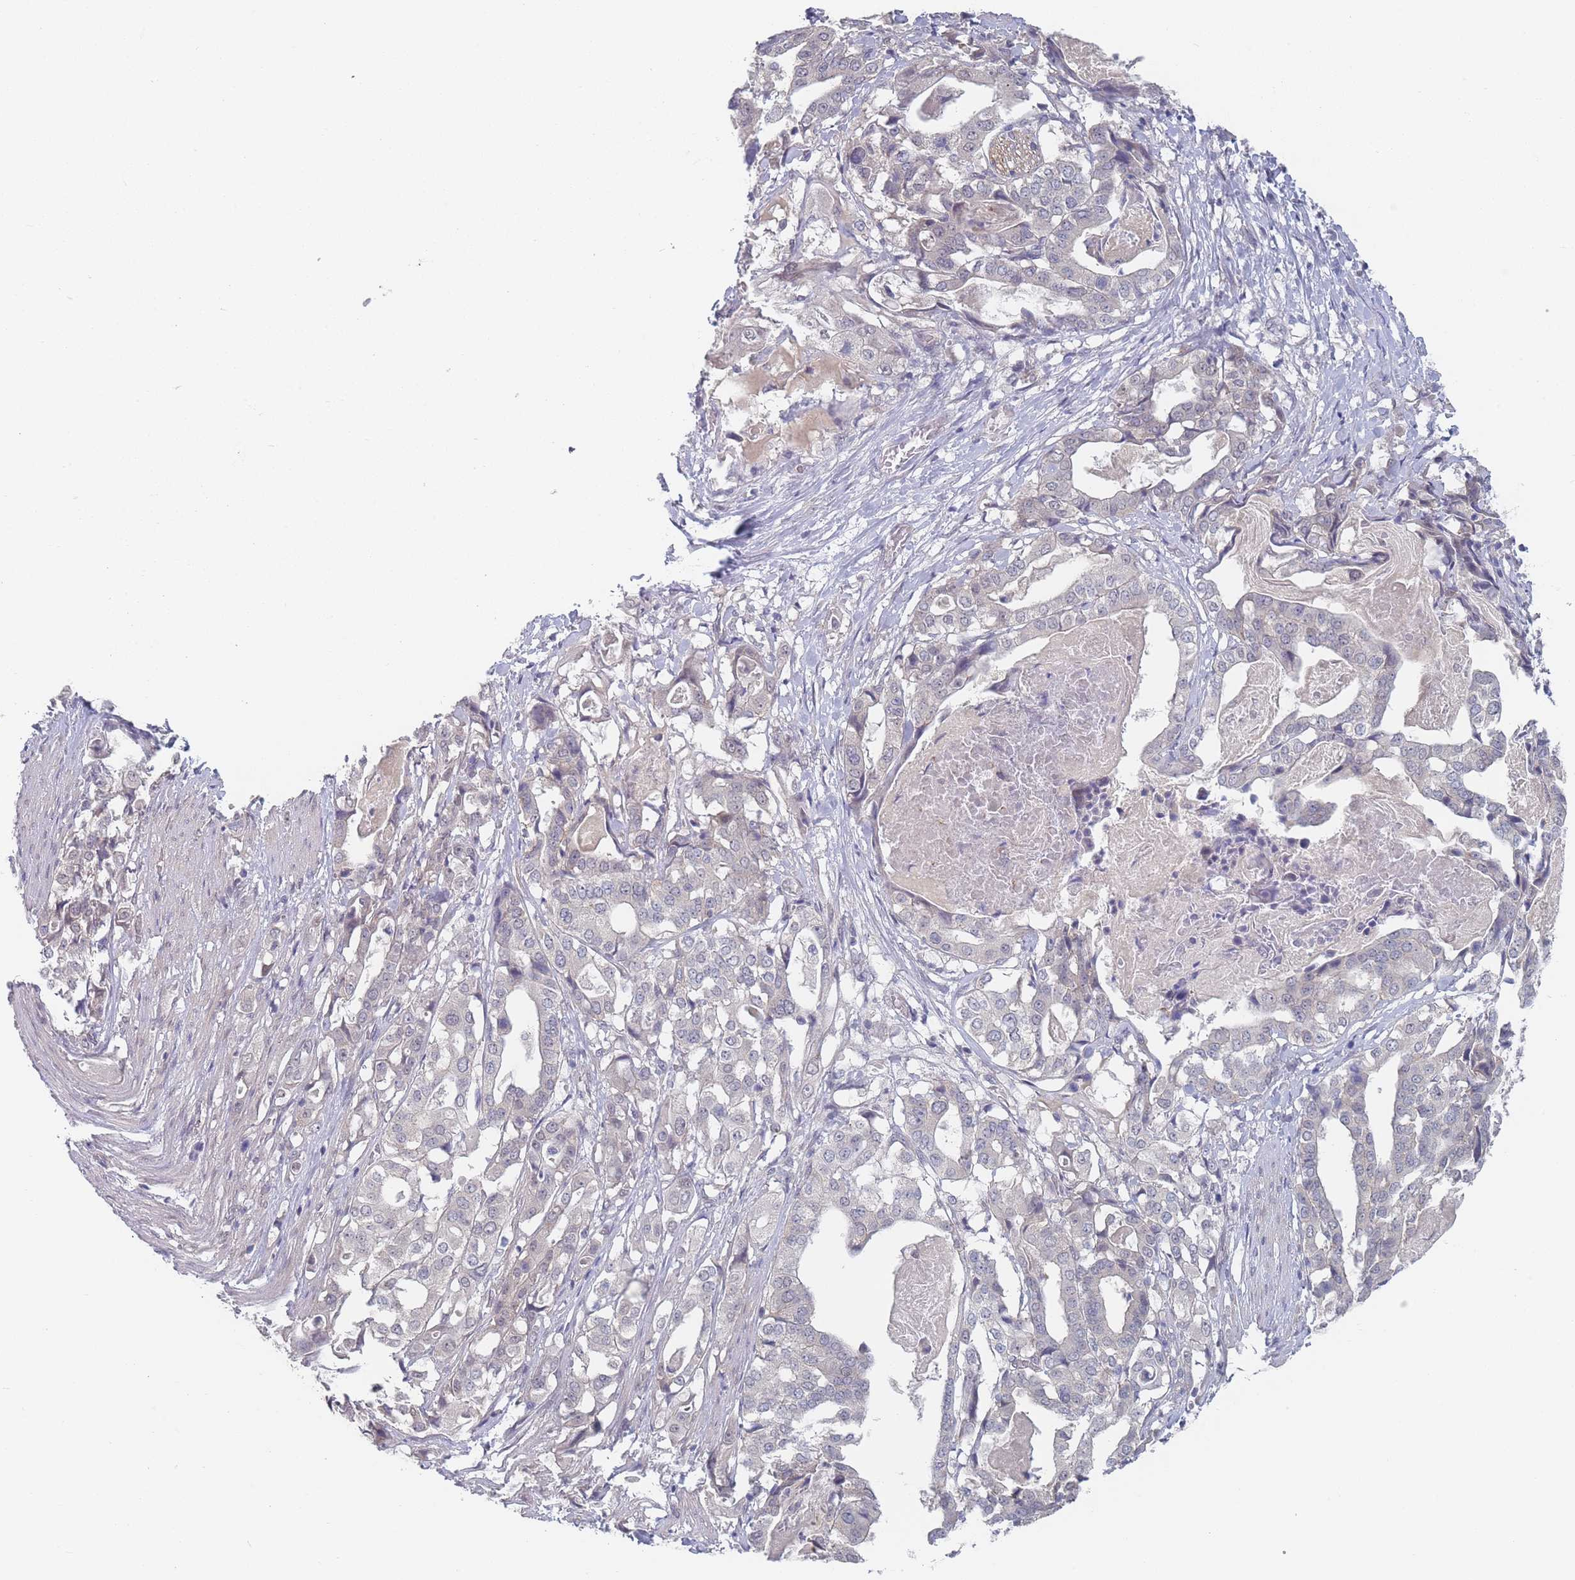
{"staining": {"intensity": "negative", "quantity": "none", "location": "none"}, "tissue": "stomach cancer", "cell_type": "Tumor cells", "image_type": "cancer", "snomed": [{"axis": "morphology", "description": "Adenocarcinoma, NOS"}, {"axis": "topography", "description": "Stomach"}], "caption": "Human stomach adenocarcinoma stained for a protein using immunohistochemistry (IHC) demonstrates no positivity in tumor cells.", "gene": "ANKRD10", "patient": {"sex": "male", "age": 48}}